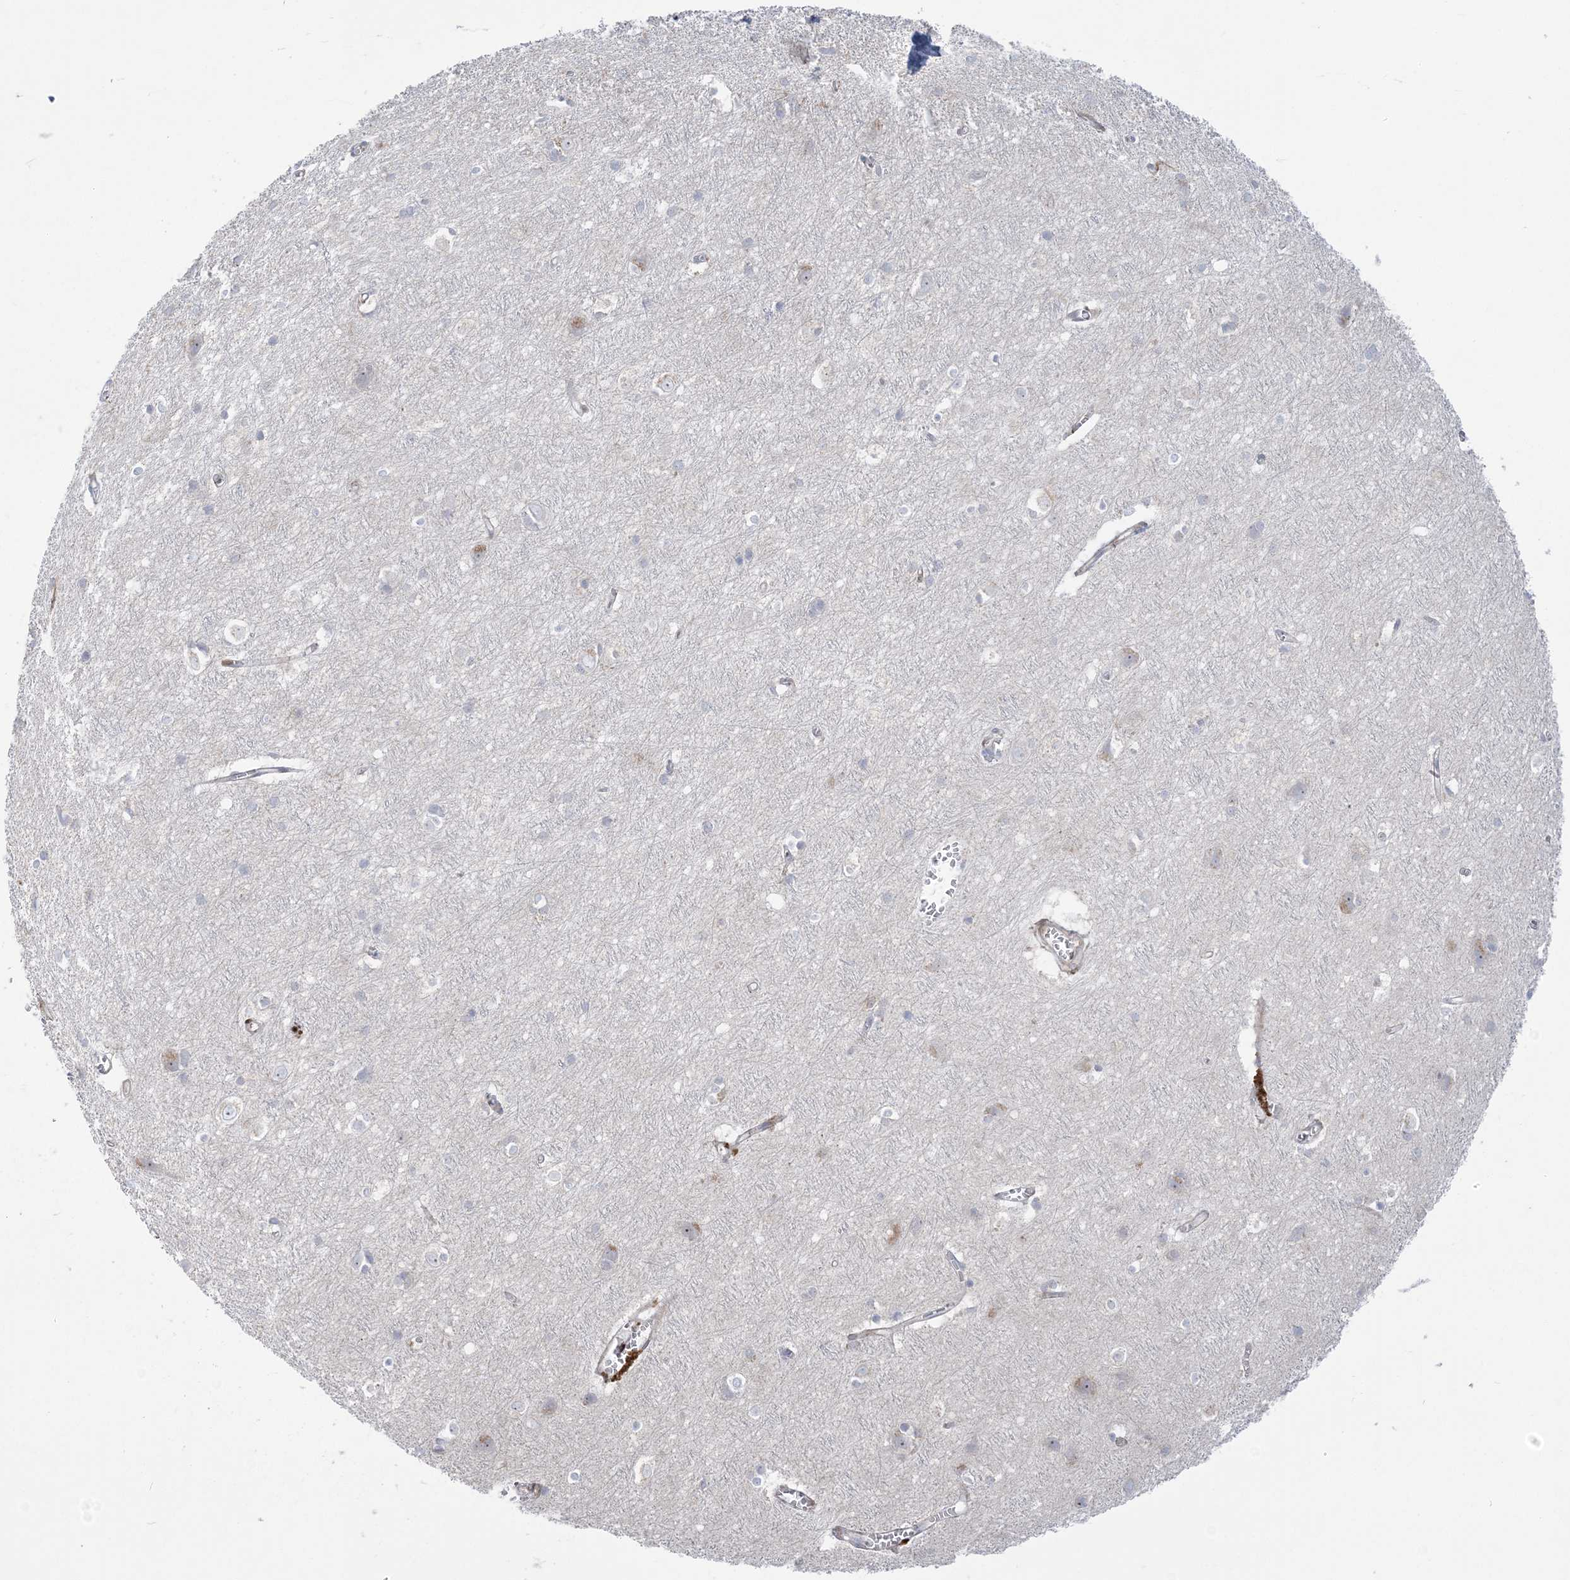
{"staining": {"intensity": "weak", "quantity": "25%-75%", "location": "cytoplasmic/membranous"}, "tissue": "cerebral cortex", "cell_type": "Endothelial cells", "image_type": "normal", "snomed": [{"axis": "morphology", "description": "Normal tissue, NOS"}, {"axis": "topography", "description": "Cerebral cortex"}], "caption": "Benign cerebral cortex reveals weak cytoplasmic/membranous positivity in about 25%-75% of endothelial cells, visualized by immunohistochemistry. (DAB (3,3'-diaminobenzidine) = brown stain, brightfield microscopy at high magnification).", "gene": "NUDT9", "patient": {"sex": "male", "age": 54}}